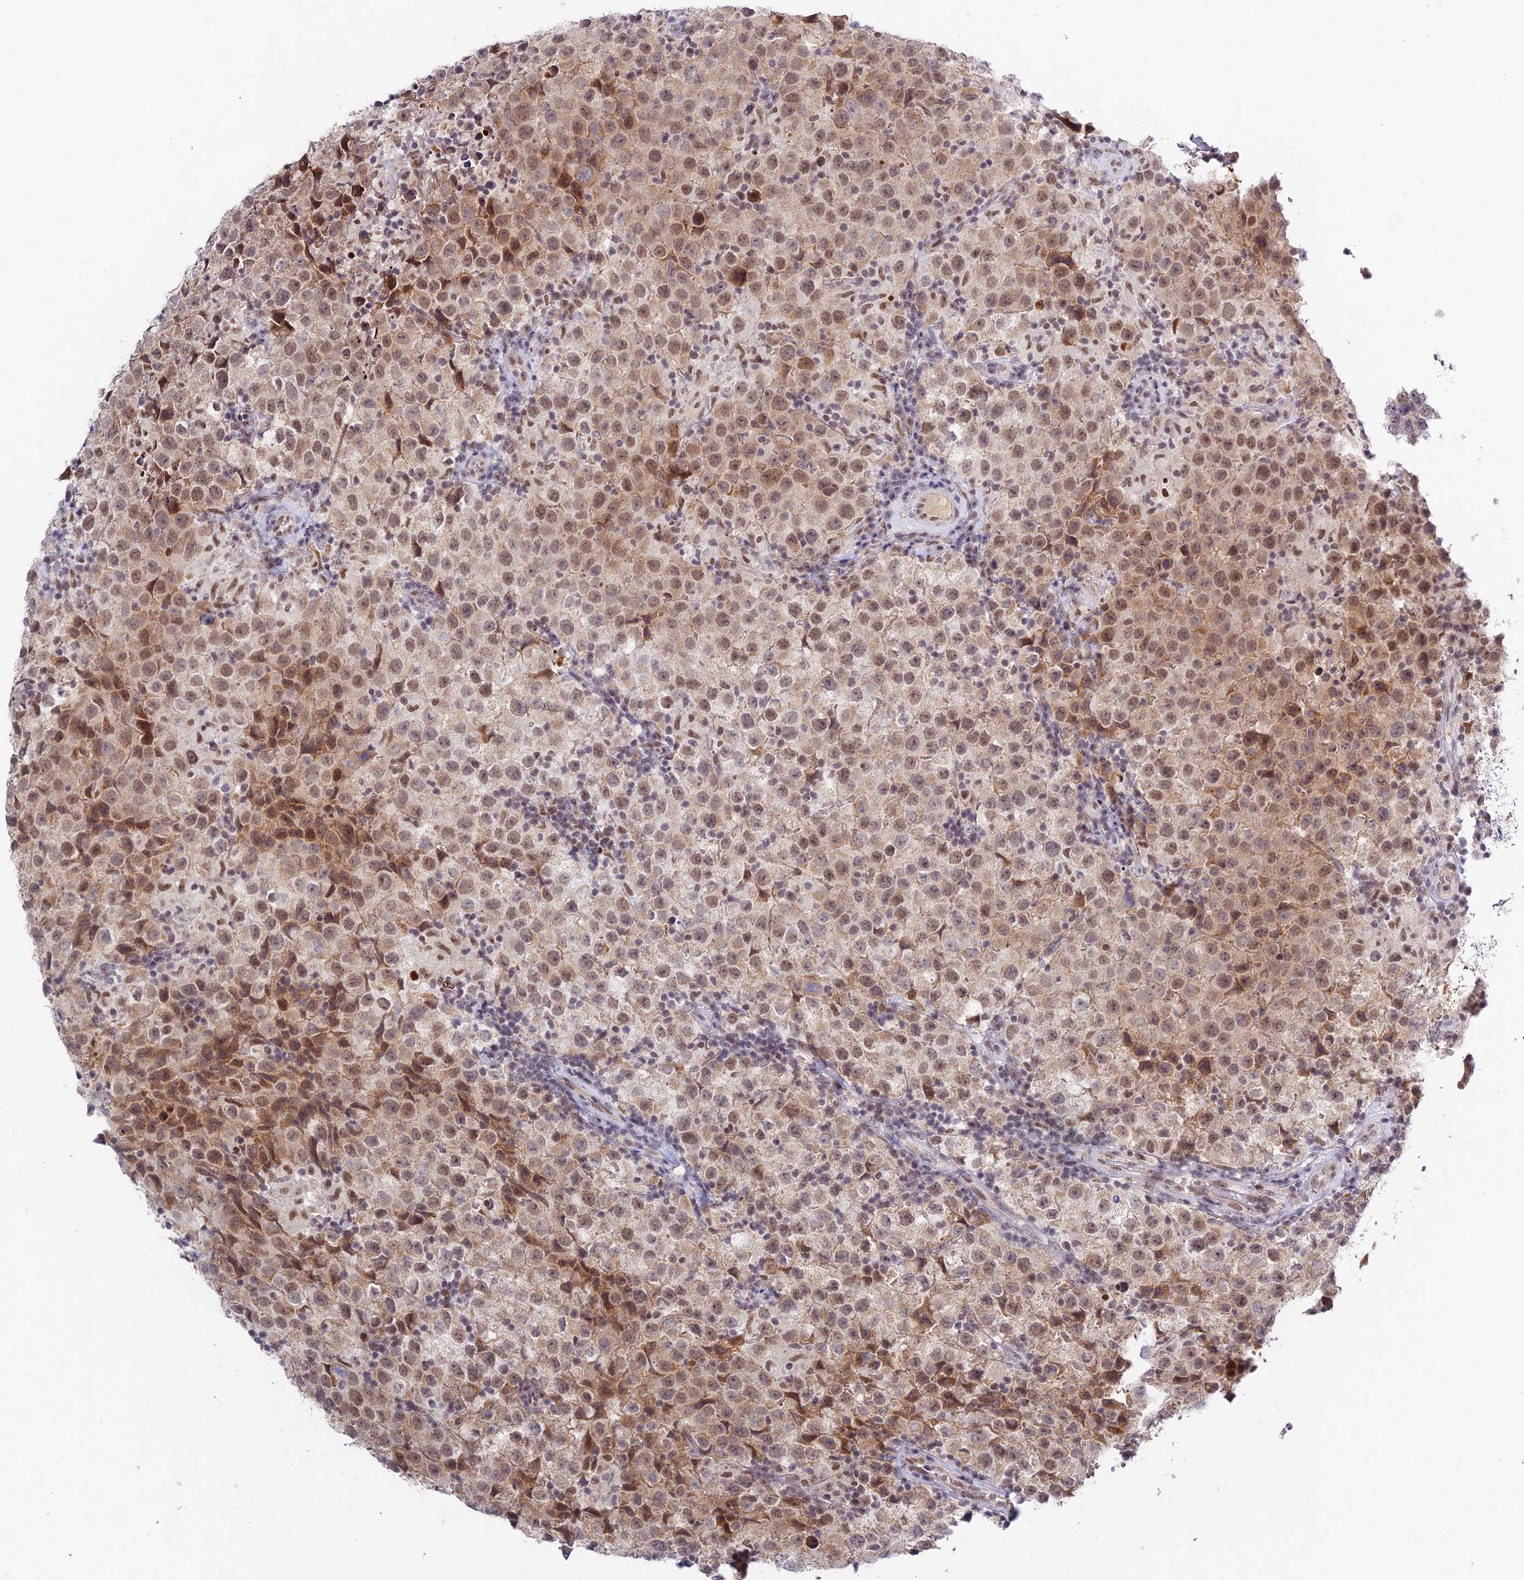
{"staining": {"intensity": "moderate", "quantity": ">75%", "location": "nuclear"}, "tissue": "testis cancer", "cell_type": "Tumor cells", "image_type": "cancer", "snomed": [{"axis": "morphology", "description": "Seminoma, NOS"}, {"axis": "morphology", "description": "Carcinoma, Embryonal, NOS"}, {"axis": "topography", "description": "Testis"}], "caption": "Immunohistochemical staining of testis cancer demonstrates medium levels of moderate nuclear expression in approximately >75% of tumor cells. The protein is shown in brown color, while the nuclei are stained blue.", "gene": "RAVER1", "patient": {"sex": "male", "age": 41}}